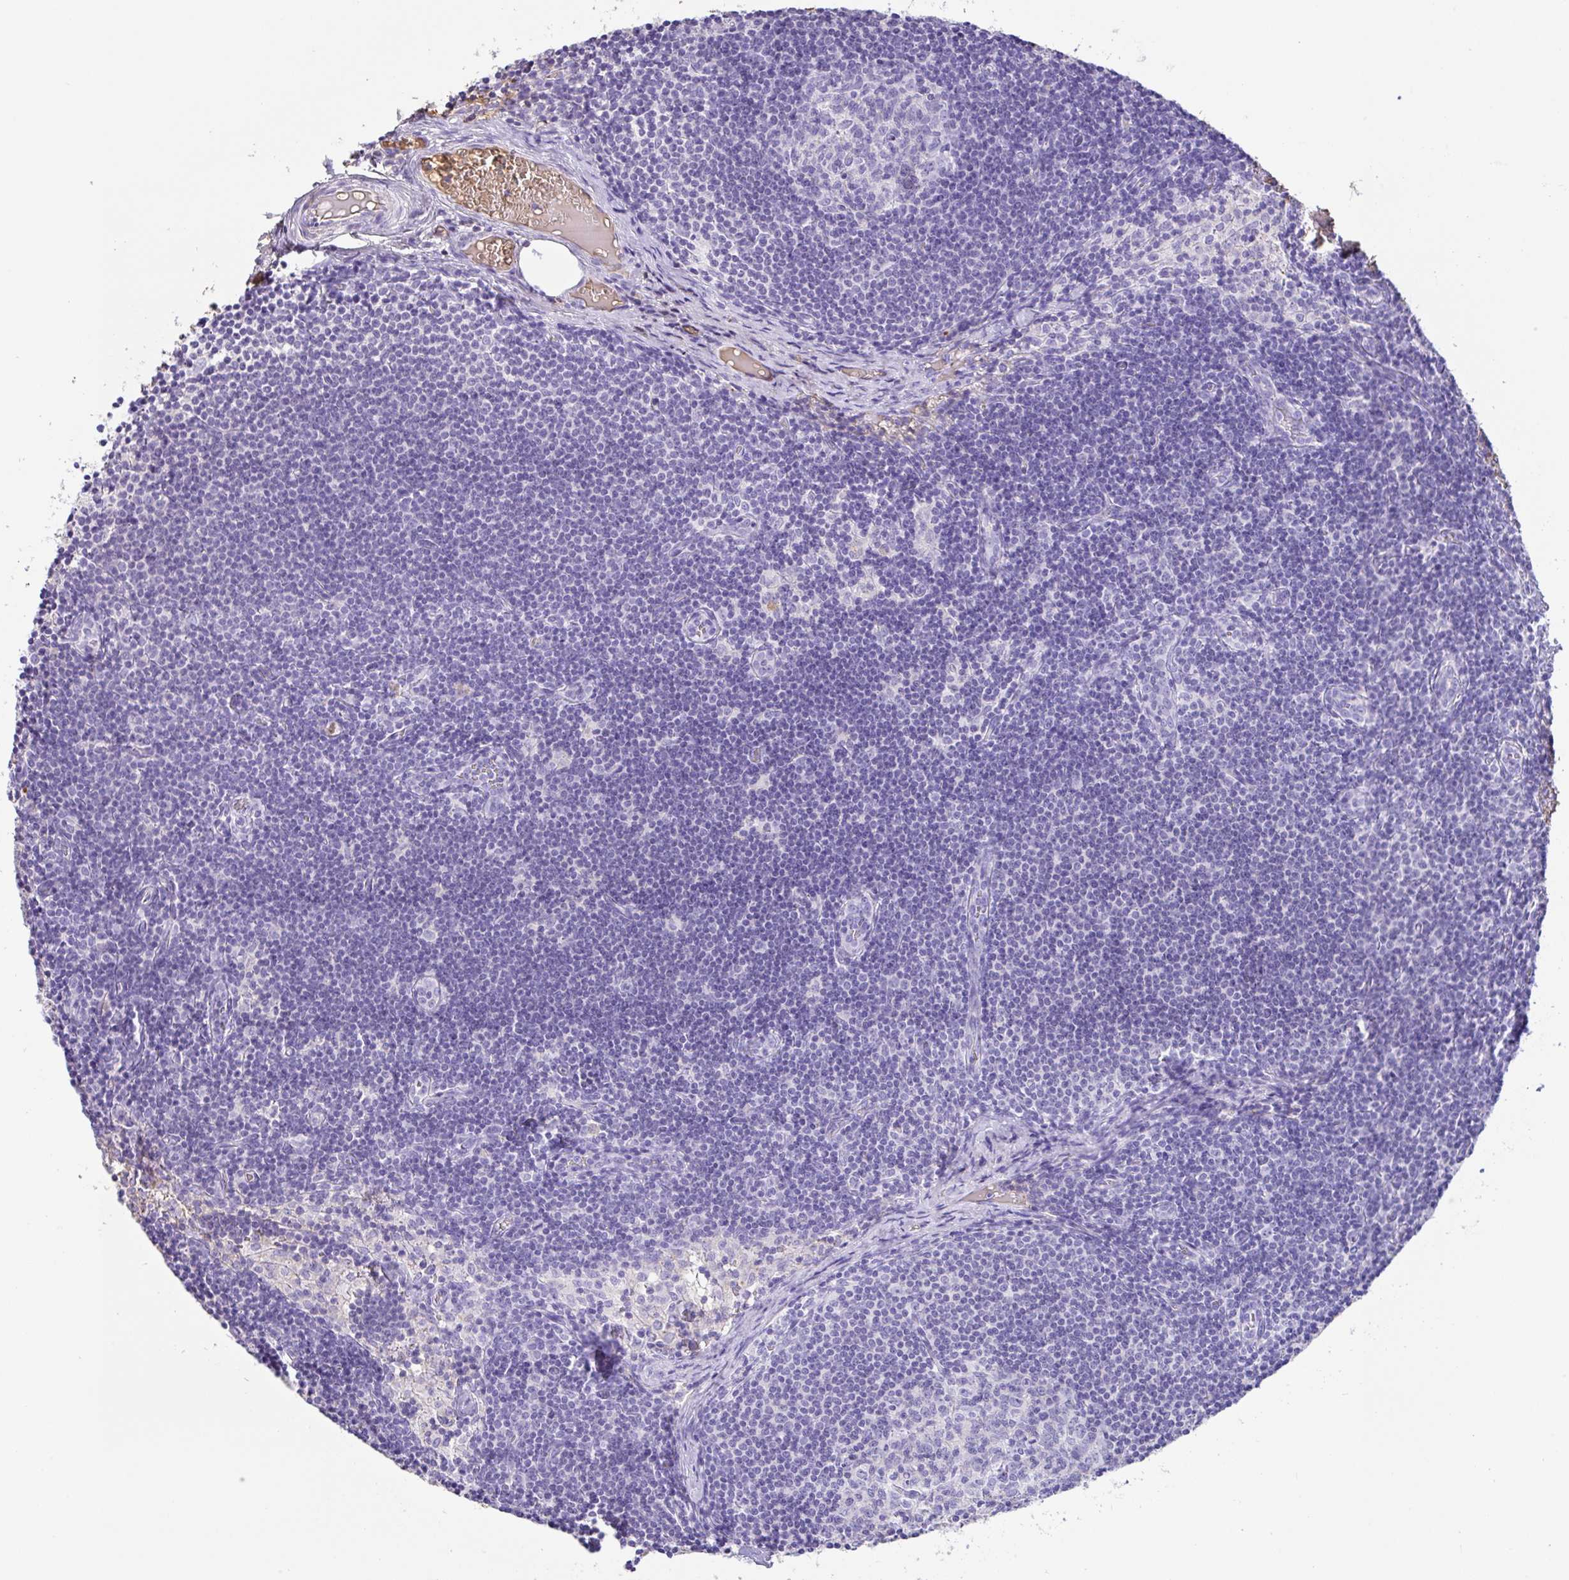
{"staining": {"intensity": "negative", "quantity": "none", "location": "none"}, "tissue": "lymph node", "cell_type": "Germinal center cells", "image_type": "normal", "snomed": [{"axis": "morphology", "description": "Normal tissue, NOS"}, {"axis": "topography", "description": "Lymph node"}], "caption": "Immunohistochemistry (IHC) histopathology image of normal lymph node: human lymph node stained with DAB shows no significant protein expression in germinal center cells. The staining is performed using DAB brown chromogen with nuclei counter-stained in using hematoxylin.", "gene": "HOXC12", "patient": {"sex": "female", "age": 31}}